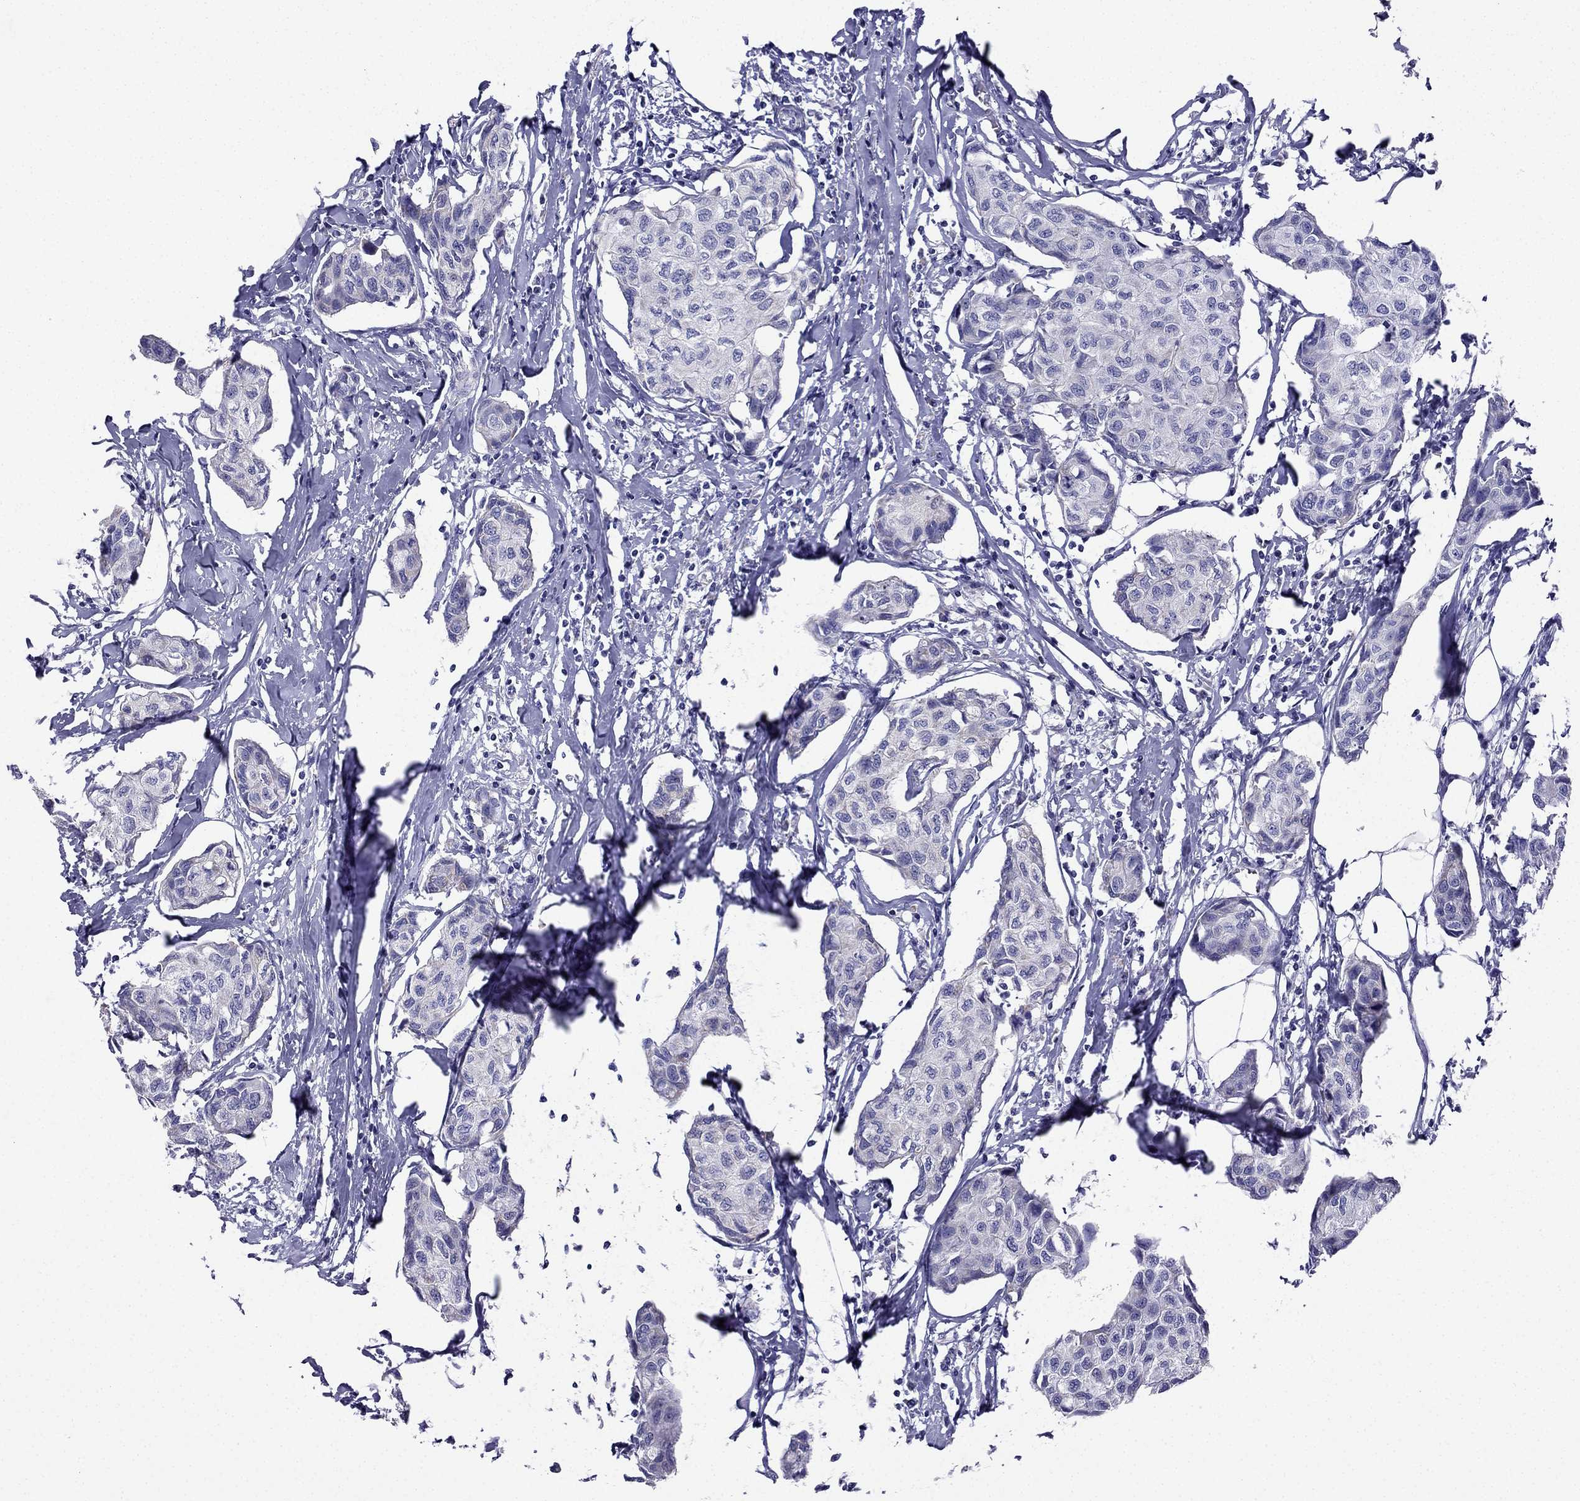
{"staining": {"intensity": "negative", "quantity": "none", "location": "none"}, "tissue": "breast cancer", "cell_type": "Tumor cells", "image_type": "cancer", "snomed": [{"axis": "morphology", "description": "Duct carcinoma"}, {"axis": "topography", "description": "Breast"}], "caption": "Protein analysis of breast cancer (intraductal carcinoma) exhibits no significant expression in tumor cells.", "gene": "KIF5A", "patient": {"sex": "female", "age": 80}}